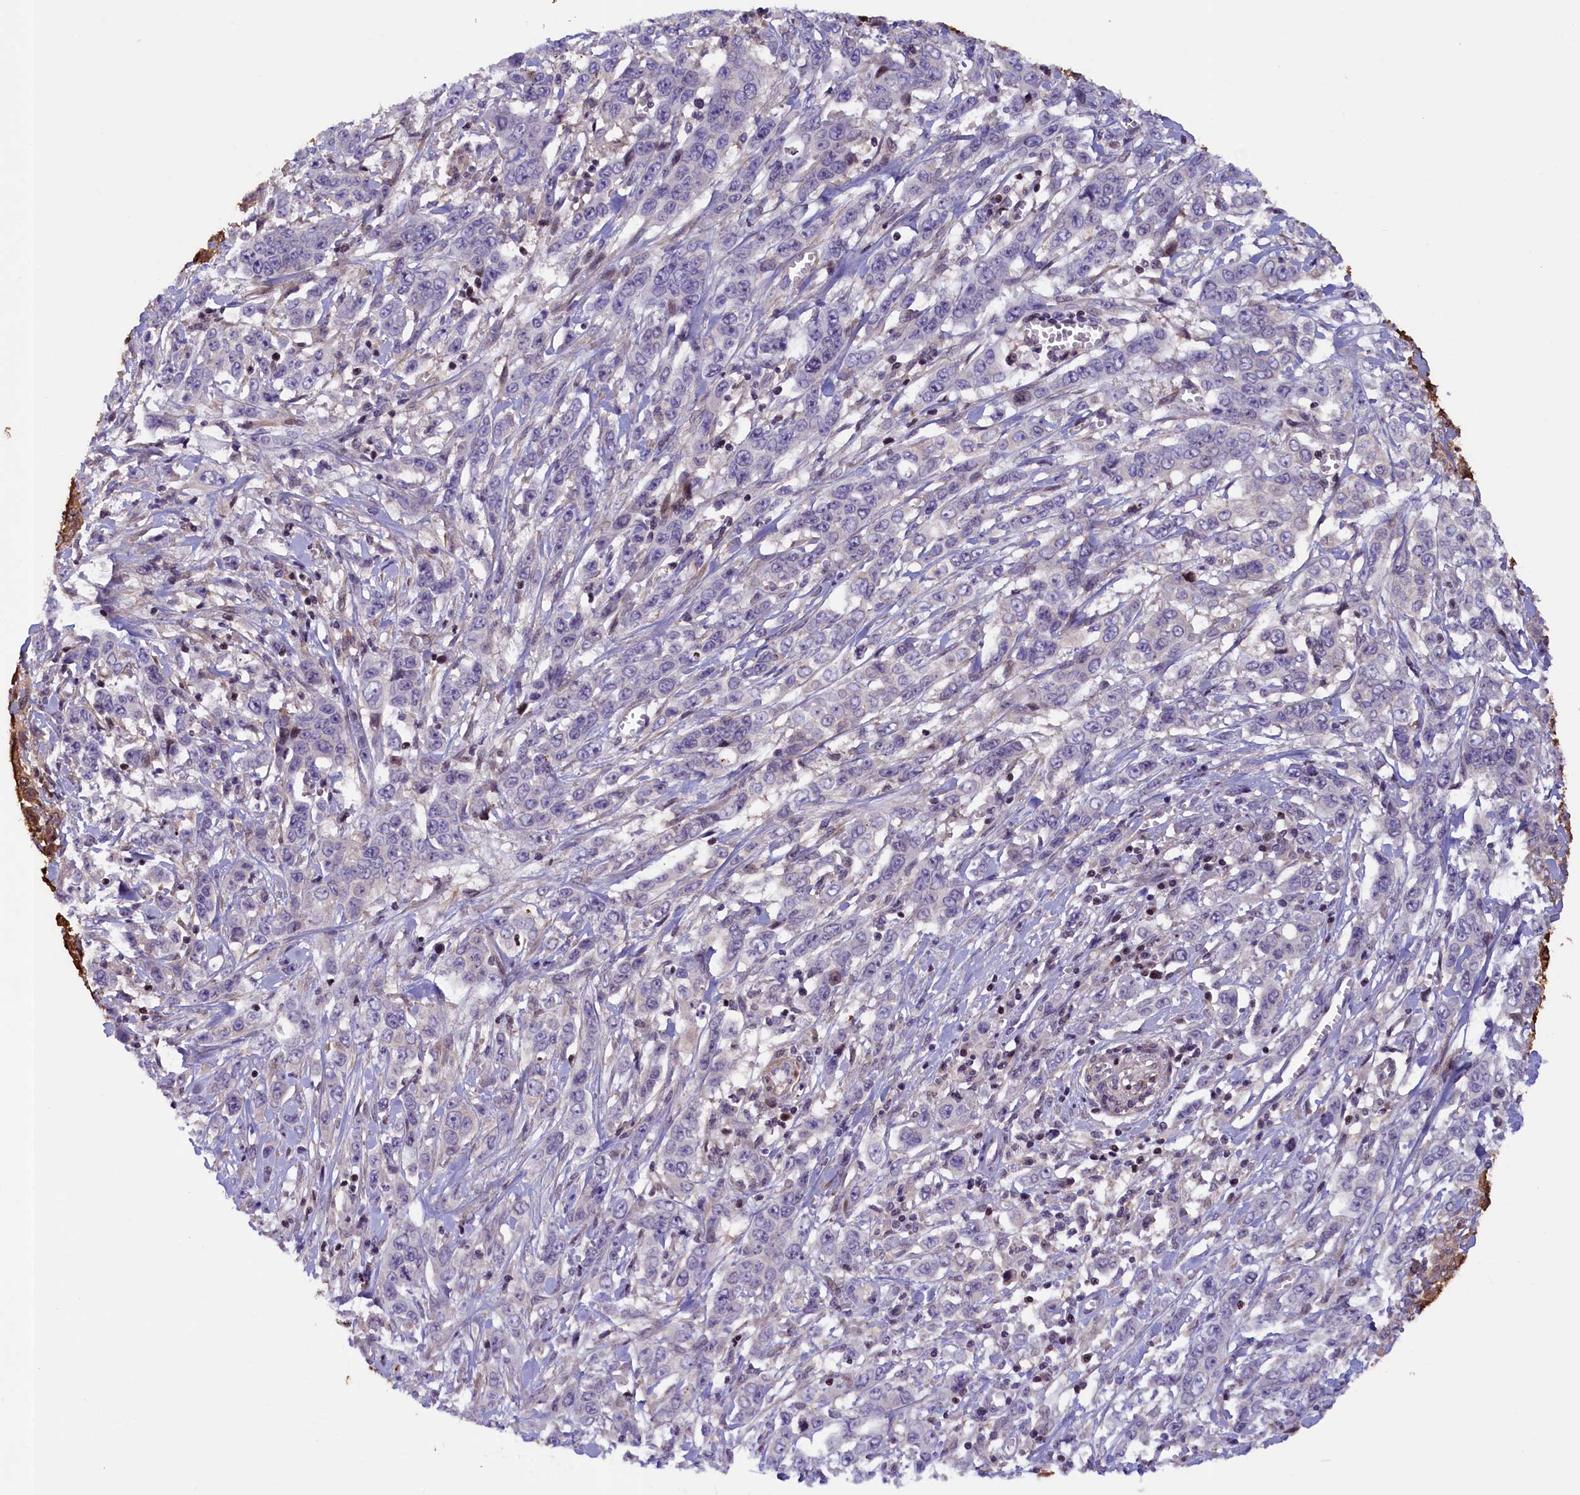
{"staining": {"intensity": "negative", "quantity": "none", "location": "none"}, "tissue": "stomach cancer", "cell_type": "Tumor cells", "image_type": "cancer", "snomed": [{"axis": "morphology", "description": "Adenocarcinoma, NOS"}, {"axis": "topography", "description": "Stomach, upper"}], "caption": "There is no significant staining in tumor cells of stomach cancer (adenocarcinoma).", "gene": "MAN2C1", "patient": {"sex": "male", "age": 62}}